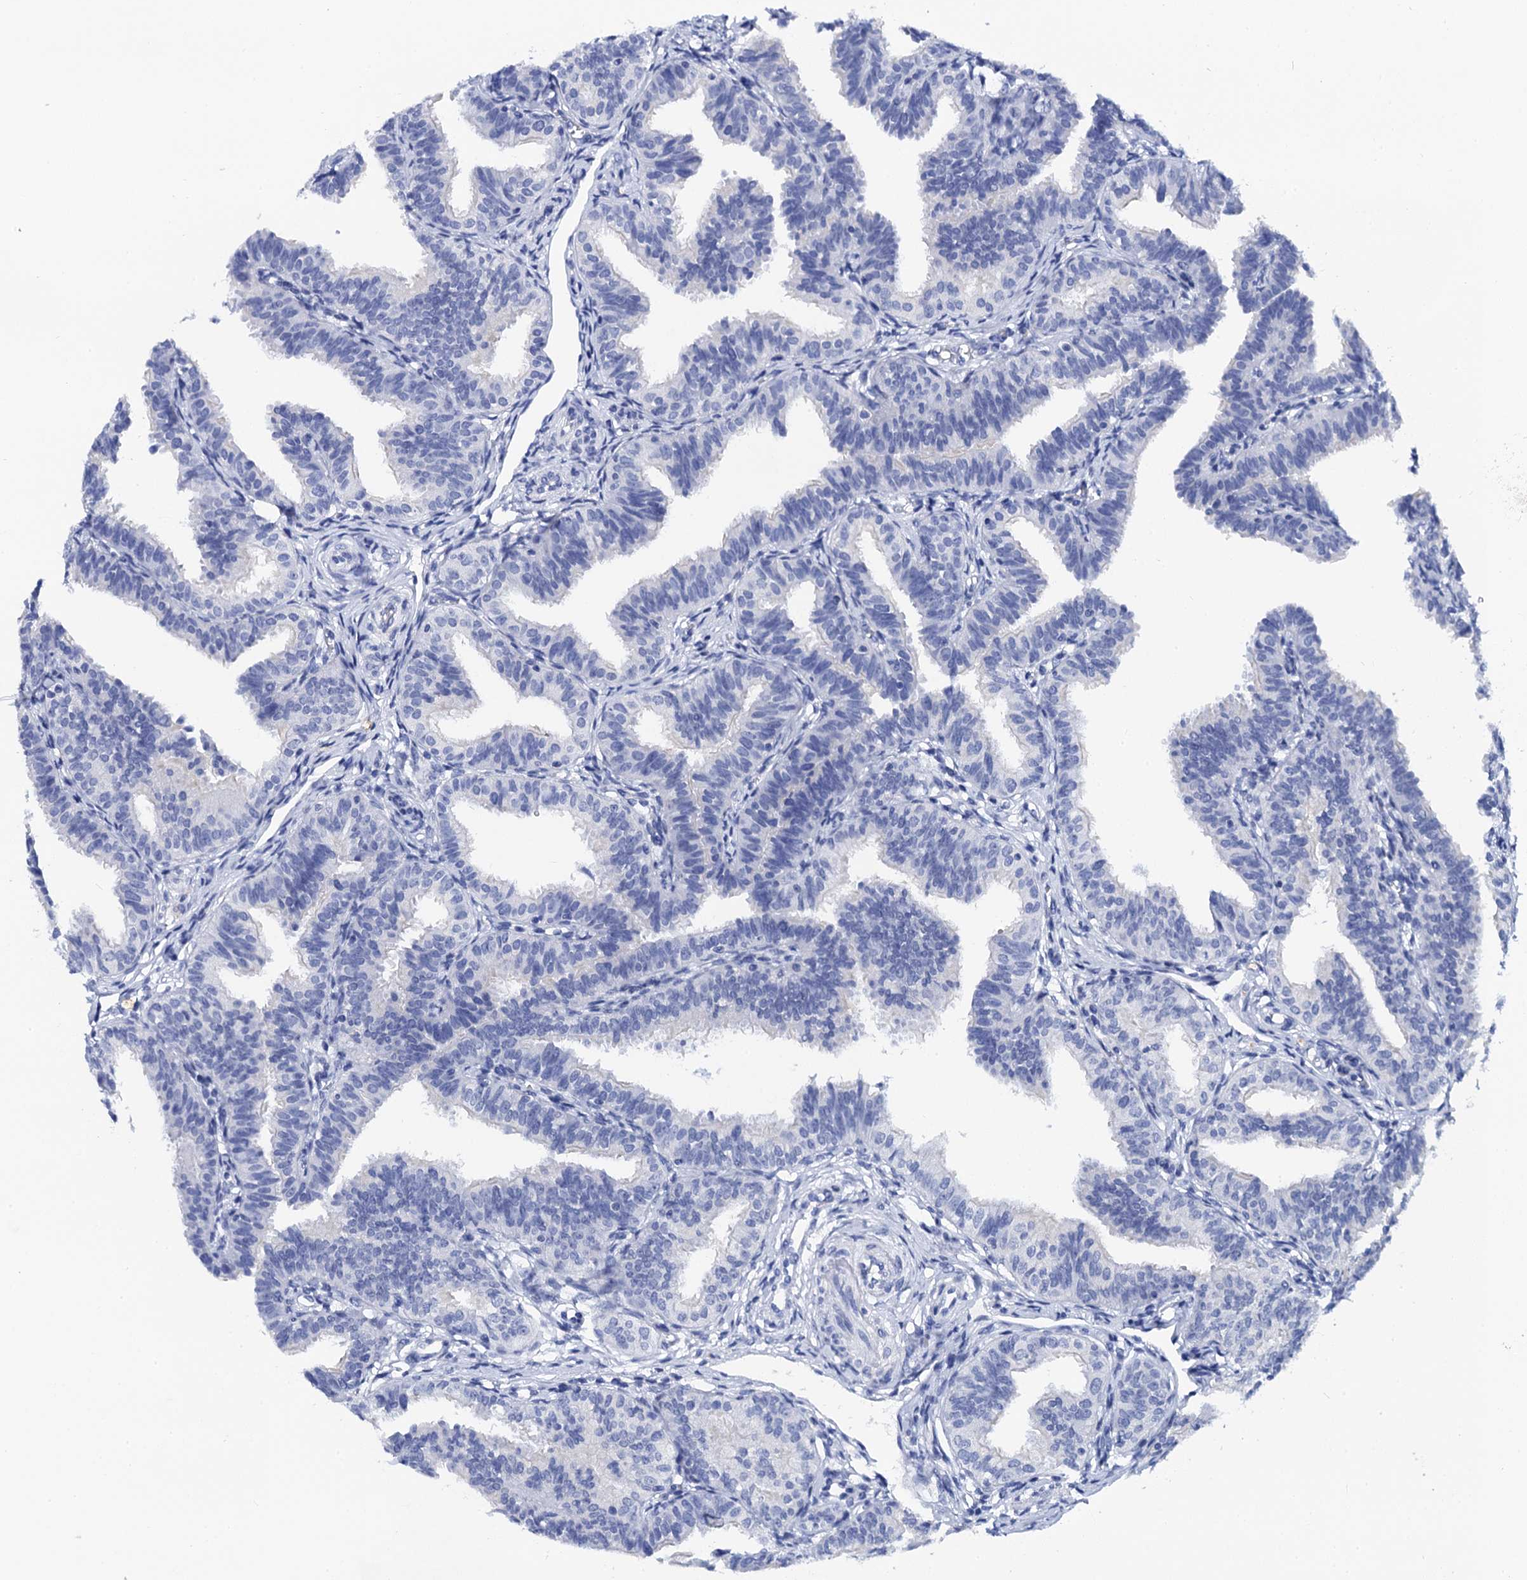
{"staining": {"intensity": "negative", "quantity": "none", "location": "none"}, "tissue": "fallopian tube", "cell_type": "Glandular cells", "image_type": "normal", "snomed": [{"axis": "morphology", "description": "Normal tissue, NOS"}, {"axis": "topography", "description": "Fallopian tube"}], "caption": "This is a micrograph of immunohistochemistry staining of unremarkable fallopian tube, which shows no expression in glandular cells. The staining is performed using DAB brown chromogen with nuclei counter-stained in using hematoxylin.", "gene": "LYPD3", "patient": {"sex": "female", "age": 35}}